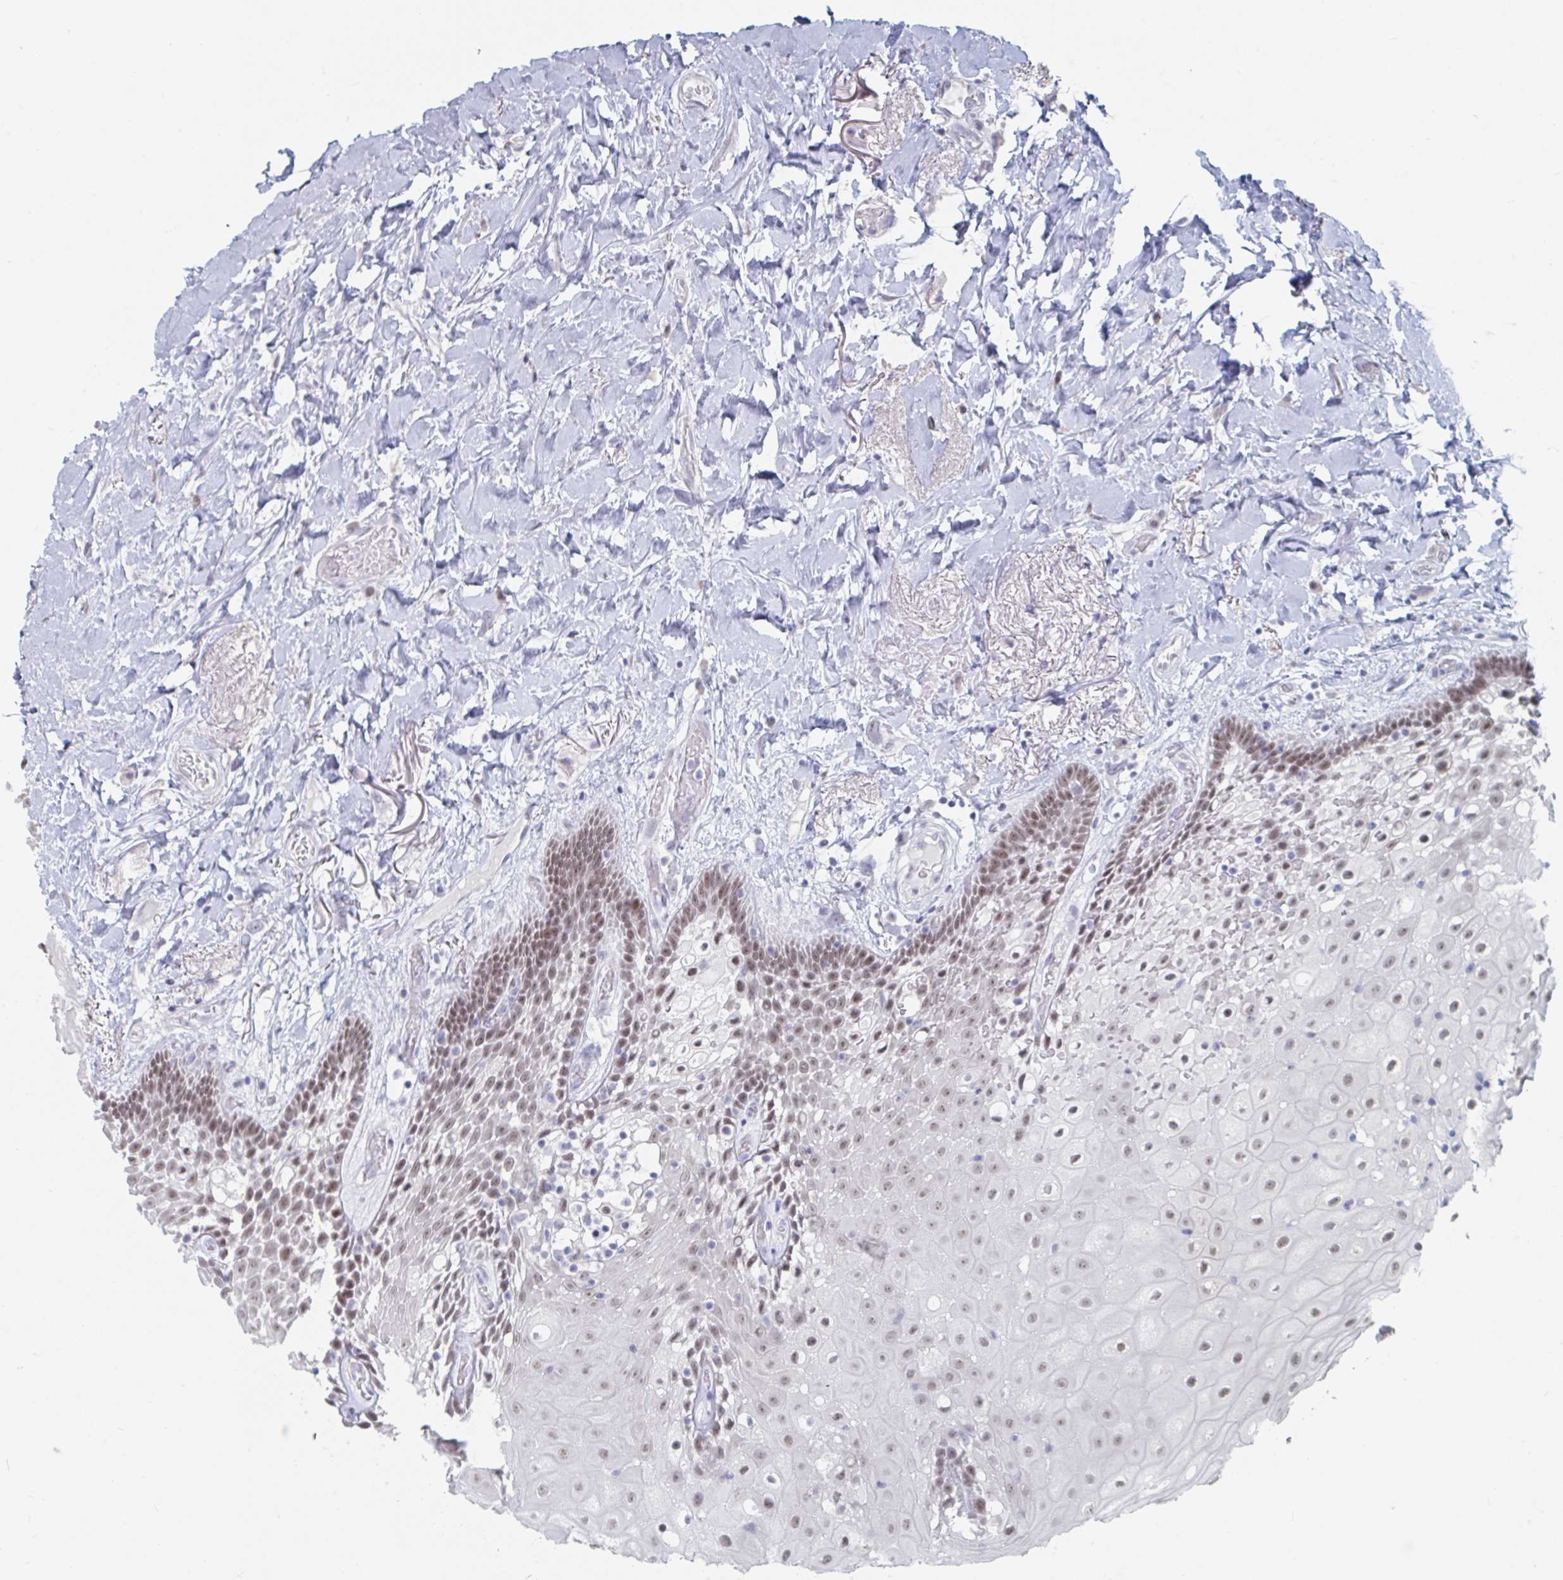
{"staining": {"intensity": "moderate", "quantity": "<25%", "location": "nuclear"}, "tissue": "oral mucosa", "cell_type": "Squamous epithelial cells", "image_type": "normal", "snomed": [{"axis": "morphology", "description": "Normal tissue, NOS"}, {"axis": "morphology", "description": "Squamous cell carcinoma, NOS"}, {"axis": "topography", "description": "Oral tissue"}, {"axis": "topography", "description": "Head-Neck"}], "caption": "Oral mucosa stained for a protein (brown) displays moderate nuclear positive staining in about <25% of squamous epithelial cells.", "gene": "FOXA1", "patient": {"sex": "male", "age": 64}}